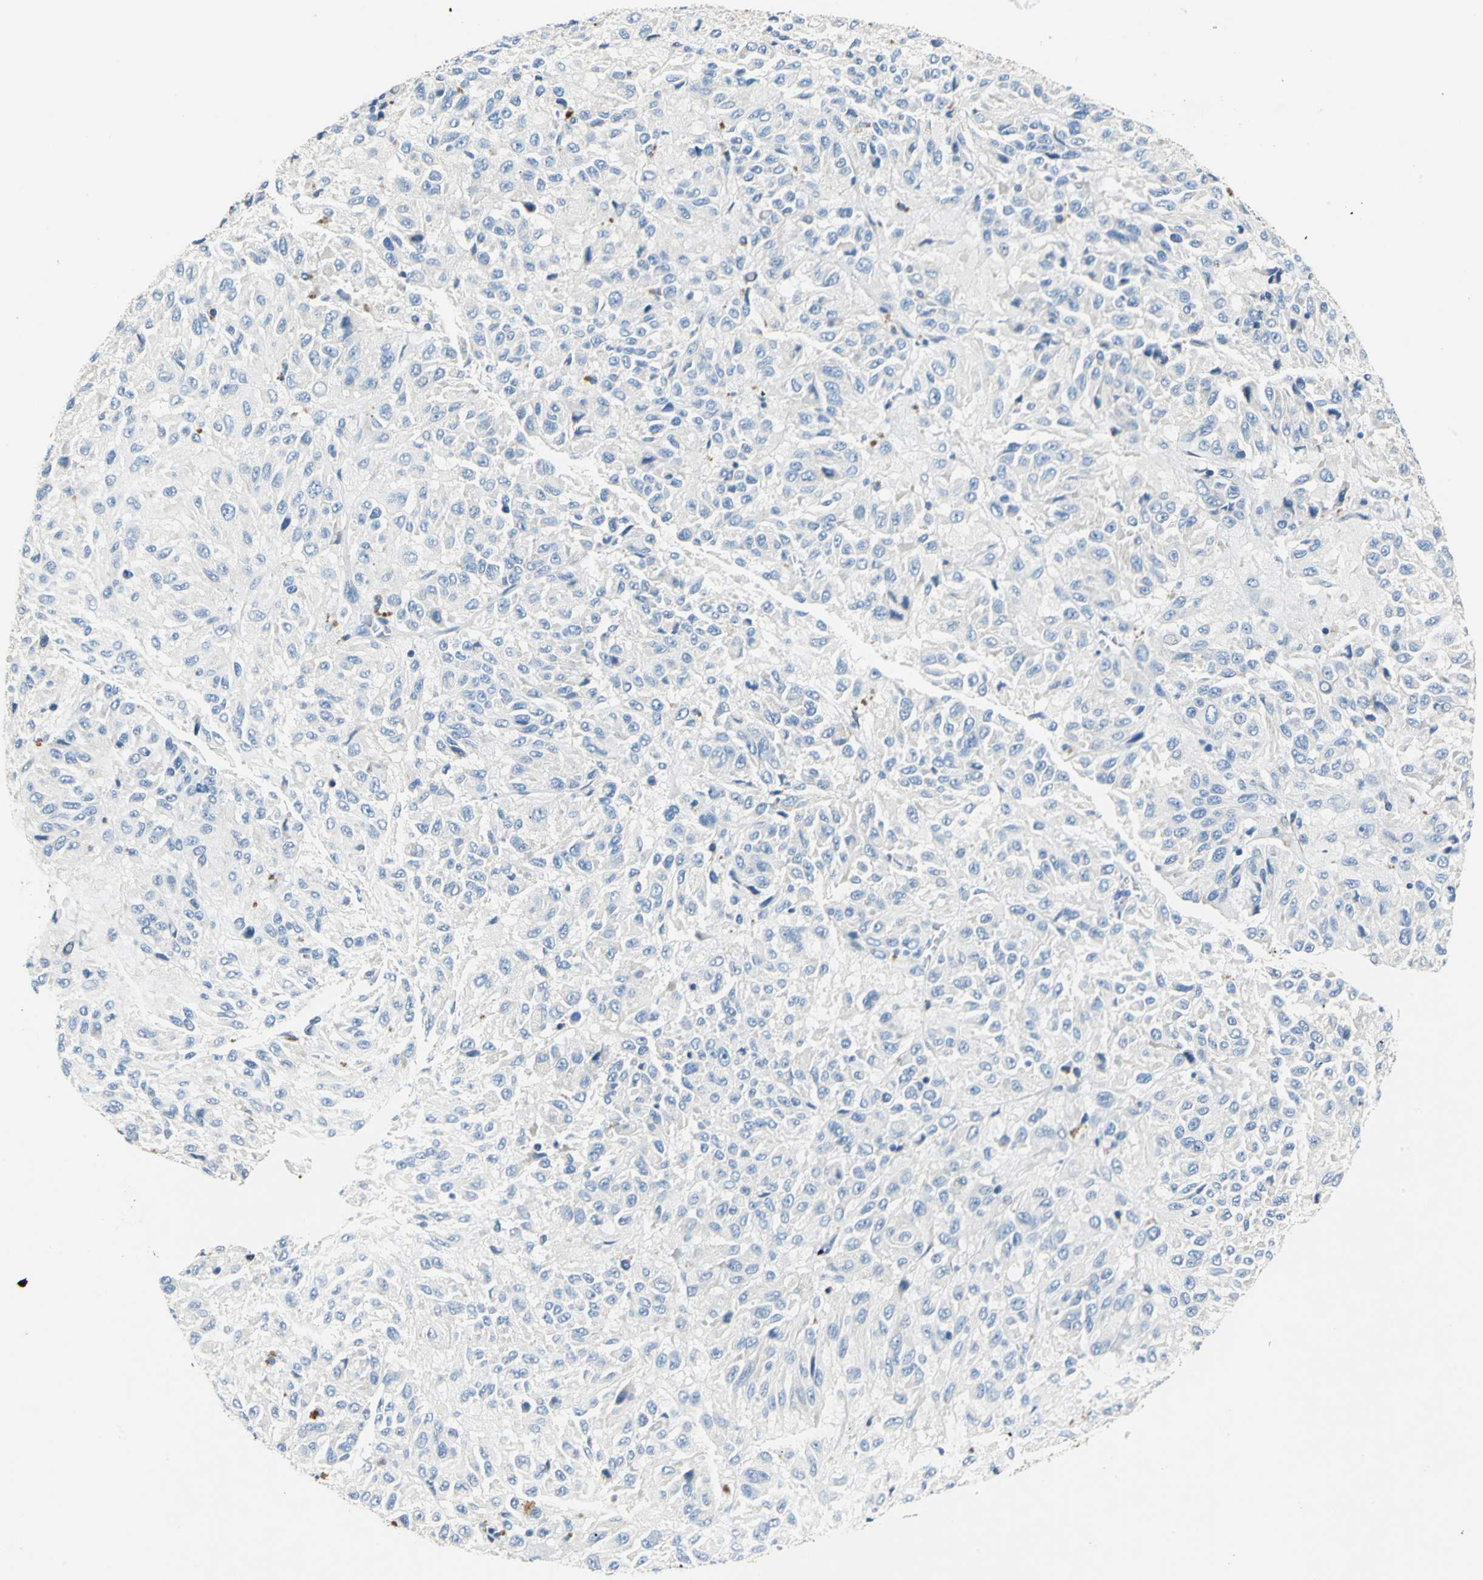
{"staining": {"intensity": "negative", "quantity": "none", "location": "none"}, "tissue": "melanoma", "cell_type": "Tumor cells", "image_type": "cancer", "snomed": [{"axis": "morphology", "description": "Malignant melanoma, Metastatic site"}, {"axis": "topography", "description": "Lung"}], "caption": "IHC micrograph of human malignant melanoma (metastatic site) stained for a protein (brown), which reveals no staining in tumor cells. The staining was performed using DAB (3,3'-diaminobenzidine) to visualize the protein expression in brown, while the nuclei were stained in blue with hematoxylin (Magnification: 20x).", "gene": "RASD2", "patient": {"sex": "male", "age": 64}}